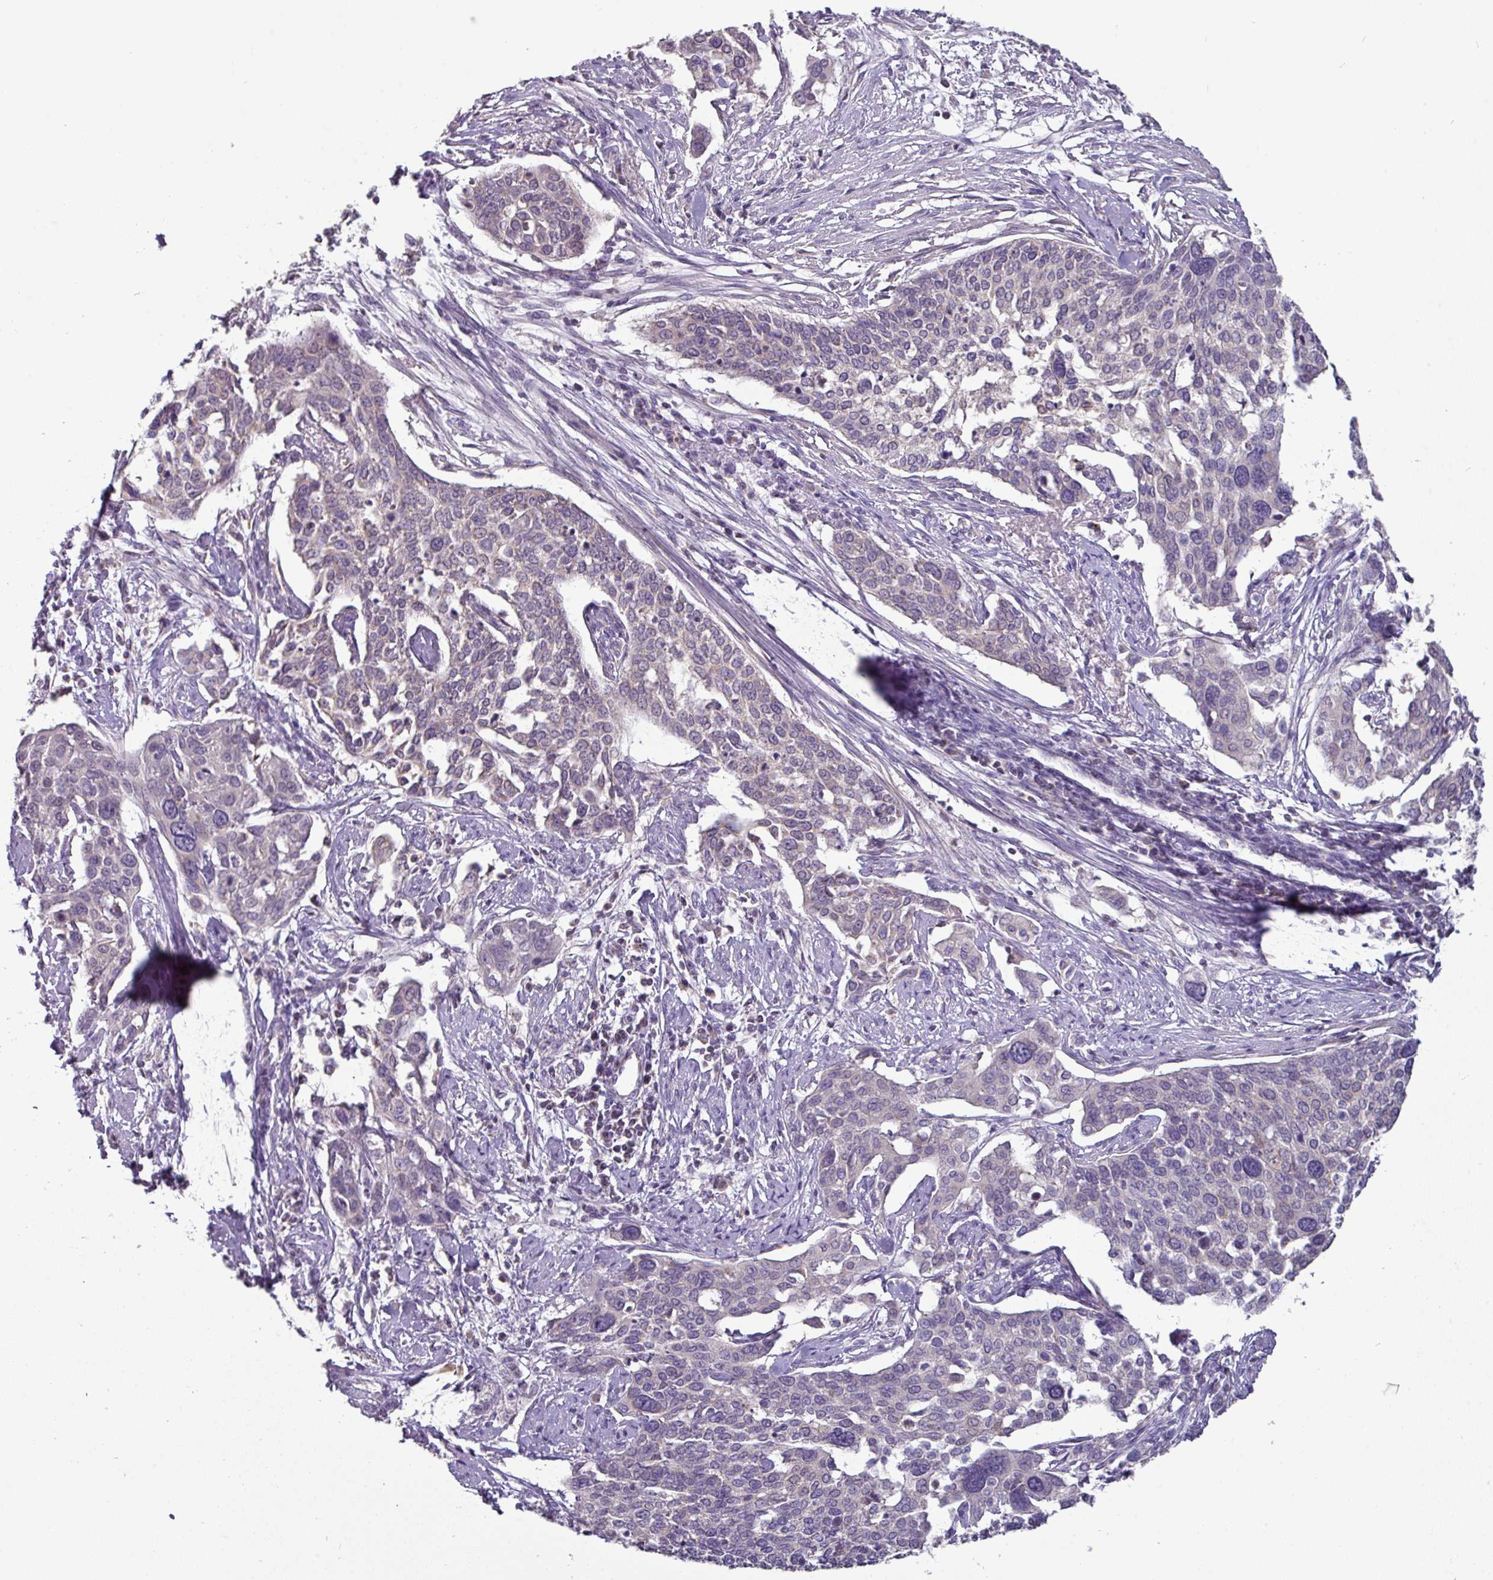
{"staining": {"intensity": "negative", "quantity": "none", "location": "none"}, "tissue": "cervical cancer", "cell_type": "Tumor cells", "image_type": "cancer", "snomed": [{"axis": "morphology", "description": "Squamous cell carcinoma, NOS"}, {"axis": "topography", "description": "Cervix"}], "caption": "High power microscopy micrograph of an IHC photomicrograph of cervical cancer, revealing no significant staining in tumor cells.", "gene": "TRAPPC1", "patient": {"sex": "female", "age": 44}}